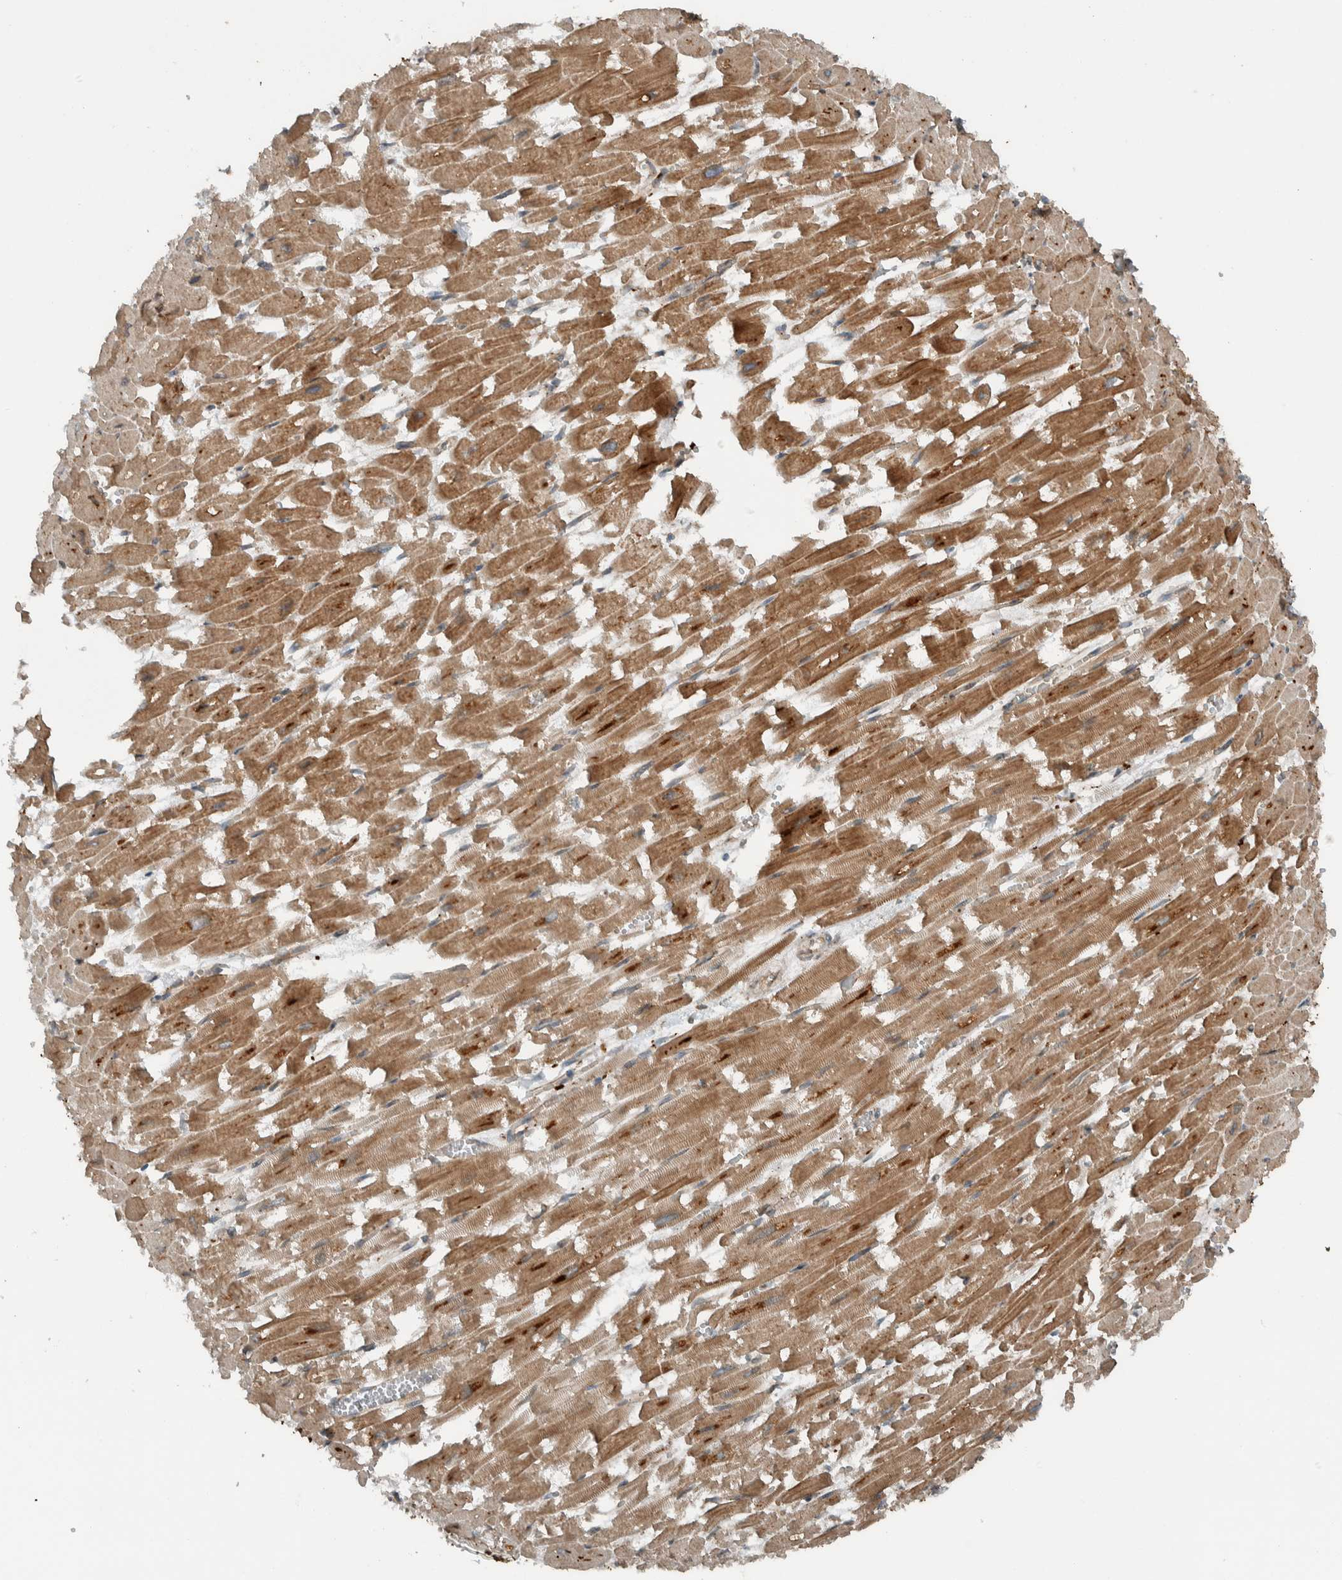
{"staining": {"intensity": "moderate", "quantity": ">75%", "location": "cytoplasmic/membranous"}, "tissue": "heart muscle", "cell_type": "Cardiomyocytes", "image_type": "normal", "snomed": [{"axis": "morphology", "description": "Normal tissue, NOS"}, {"axis": "topography", "description": "Heart"}], "caption": "IHC (DAB) staining of normal human heart muscle shows moderate cytoplasmic/membranous protein positivity in about >75% of cardiomyocytes. The protein of interest is stained brown, and the nuclei are stained in blue (DAB (3,3'-diaminobenzidine) IHC with brightfield microscopy, high magnification).", "gene": "GIGYF1", "patient": {"sex": "male", "age": 54}}